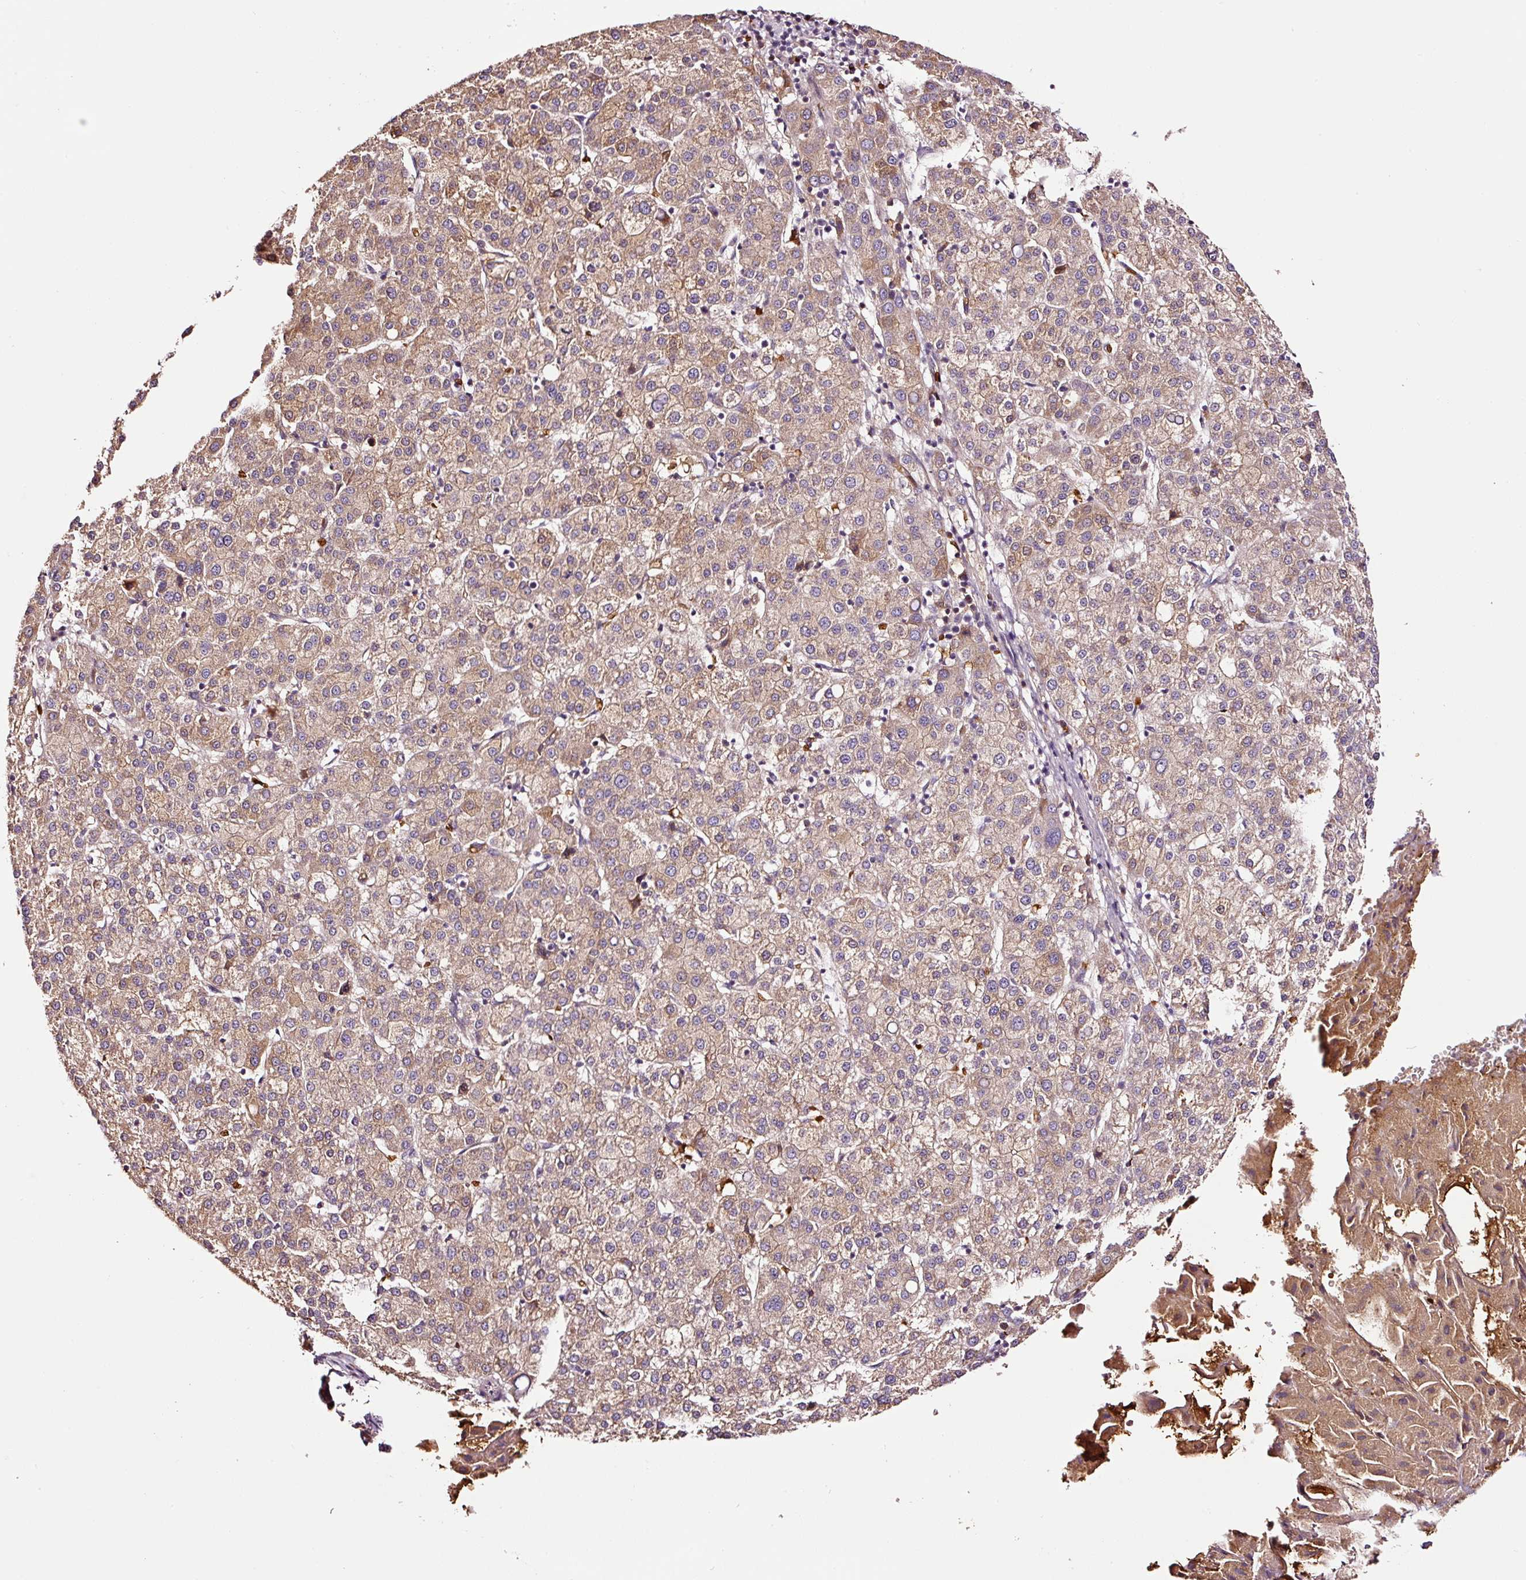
{"staining": {"intensity": "moderate", "quantity": ">75%", "location": "cytoplasmic/membranous"}, "tissue": "liver cancer", "cell_type": "Tumor cells", "image_type": "cancer", "snomed": [{"axis": "morphology", "description": "Carcinoma, Hepatocellular, NOS"}, {"axis": "topography", "description": "Liver"}], "caption": "Liver cancer (hepatocellular carcinoma) was stained to show a protein in brown. There is medium levels of moderate cytoplasmic/membranous expression in about >75% of tumor cells.", "gene": "PGLYRP2", "patient": {"sex": "female", "age": 58}}